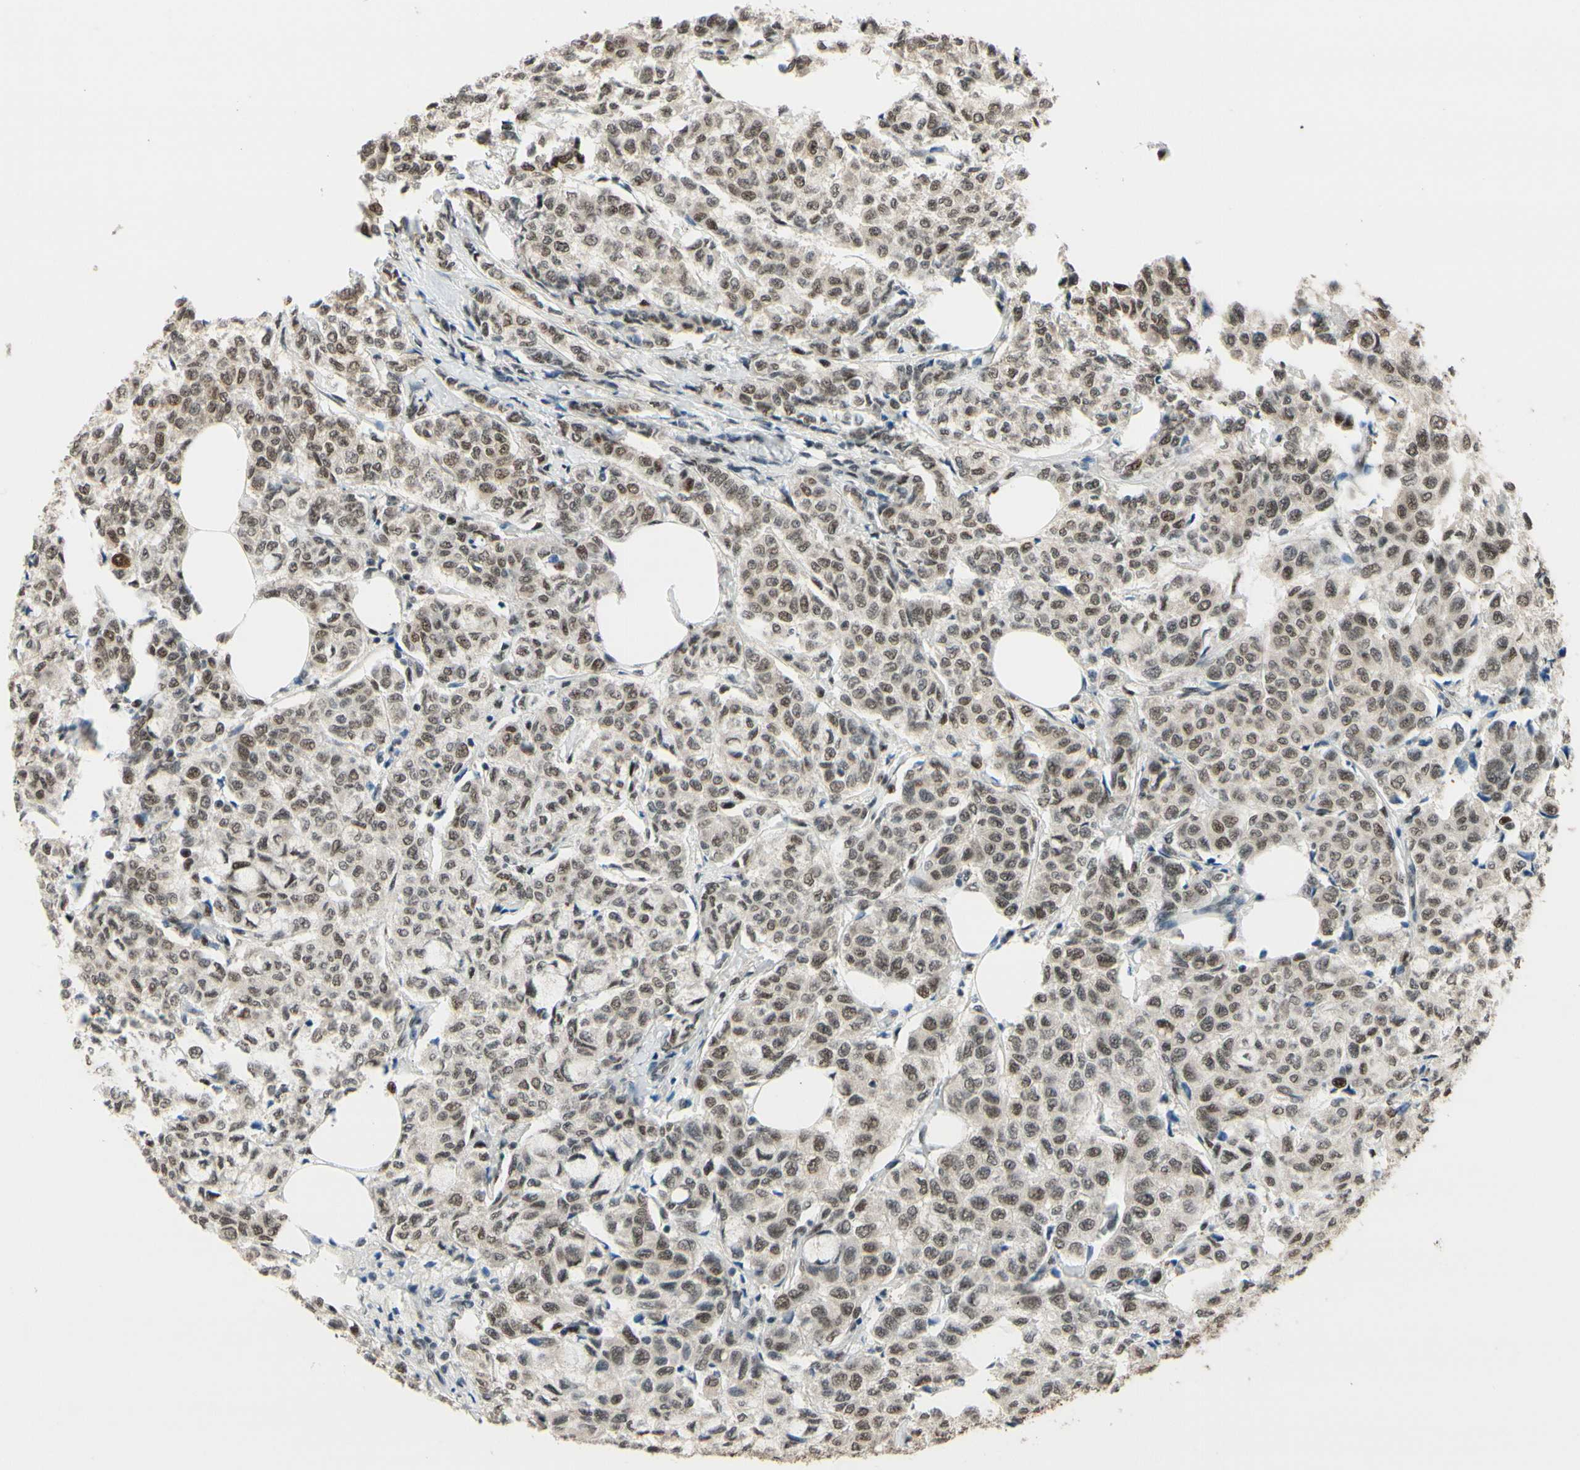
{"staining": {"intensity": "moderate", "quantity": ">75%", "location": "nuclear"}, "tissue": "breast cancer", "cell_type": "Tumor cells", "image_type": "cancer", "snomed": [{"axis": "morphology", "description": "Lobular carcinoma"}, {"axis": "topography", "description": "Breast"}], "caption": "Human breast cancer (lobular carcinoma) stained with a protein marker displays moderate staining in tumor cells.", "gene": "HSF1", "patient": {"sex": "female", "age": 60}}